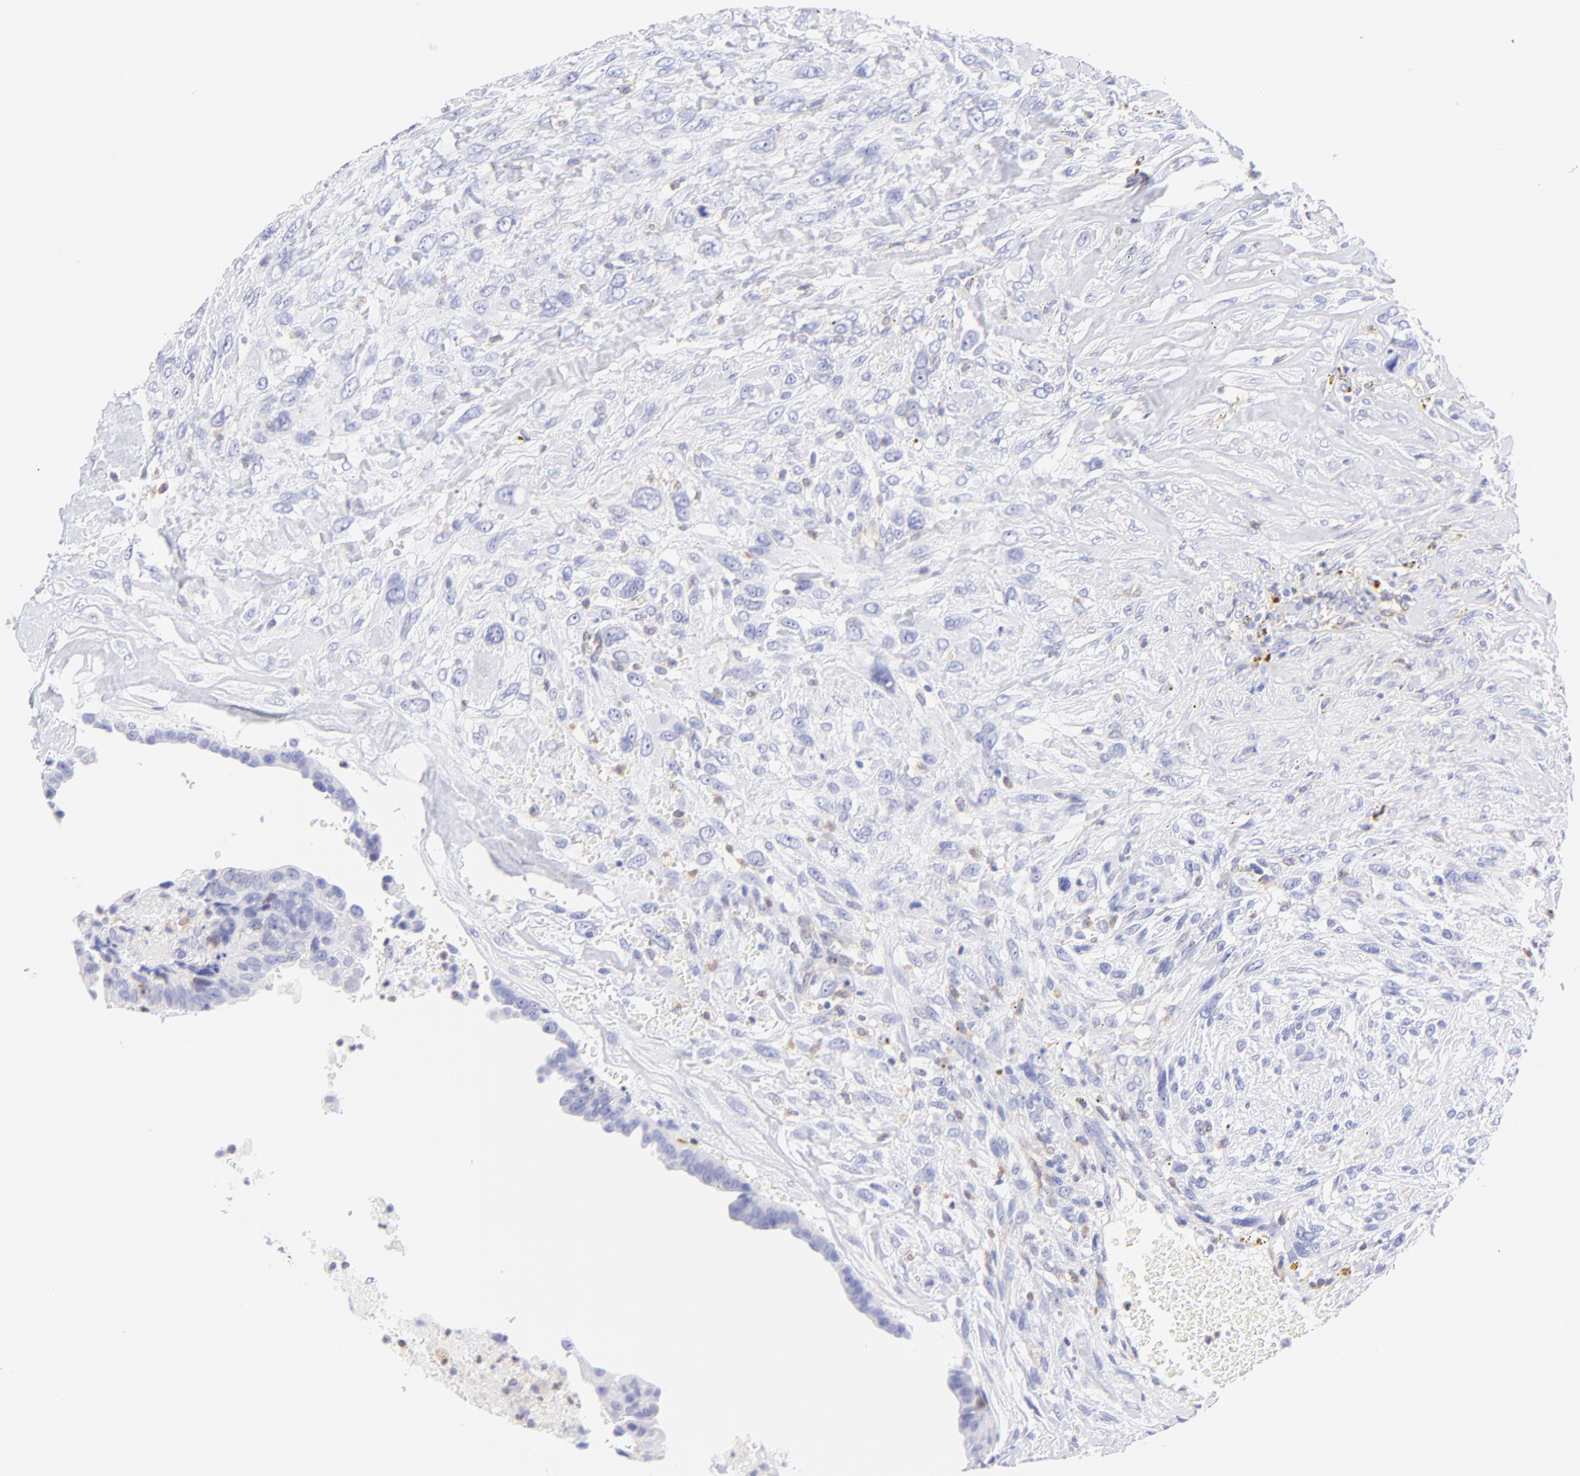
{"staining": {"intensity": "negative", "quantity": "none", "location": "none"}, "tissue": "breast cancer", "cell_type": "Tumor cells", "image_type": "cancer", "snomed": [{"axis": "morphology", "description": "Neoplasm, malignant, NOS"}, {"axis": "topography", "description": "Breast"}], "caption": "DAB immunohistochemical staining of breast neoplasm (malignant) reveals no significant expression in tumor cells. The staining was performed using DAB to visualize the protein expression in brown, while the nuclei were stained in blue with hematoxylin (Magnification: 20x).", "gene": "IRAG2", "patient": {"sex": "female", "age": 50}}